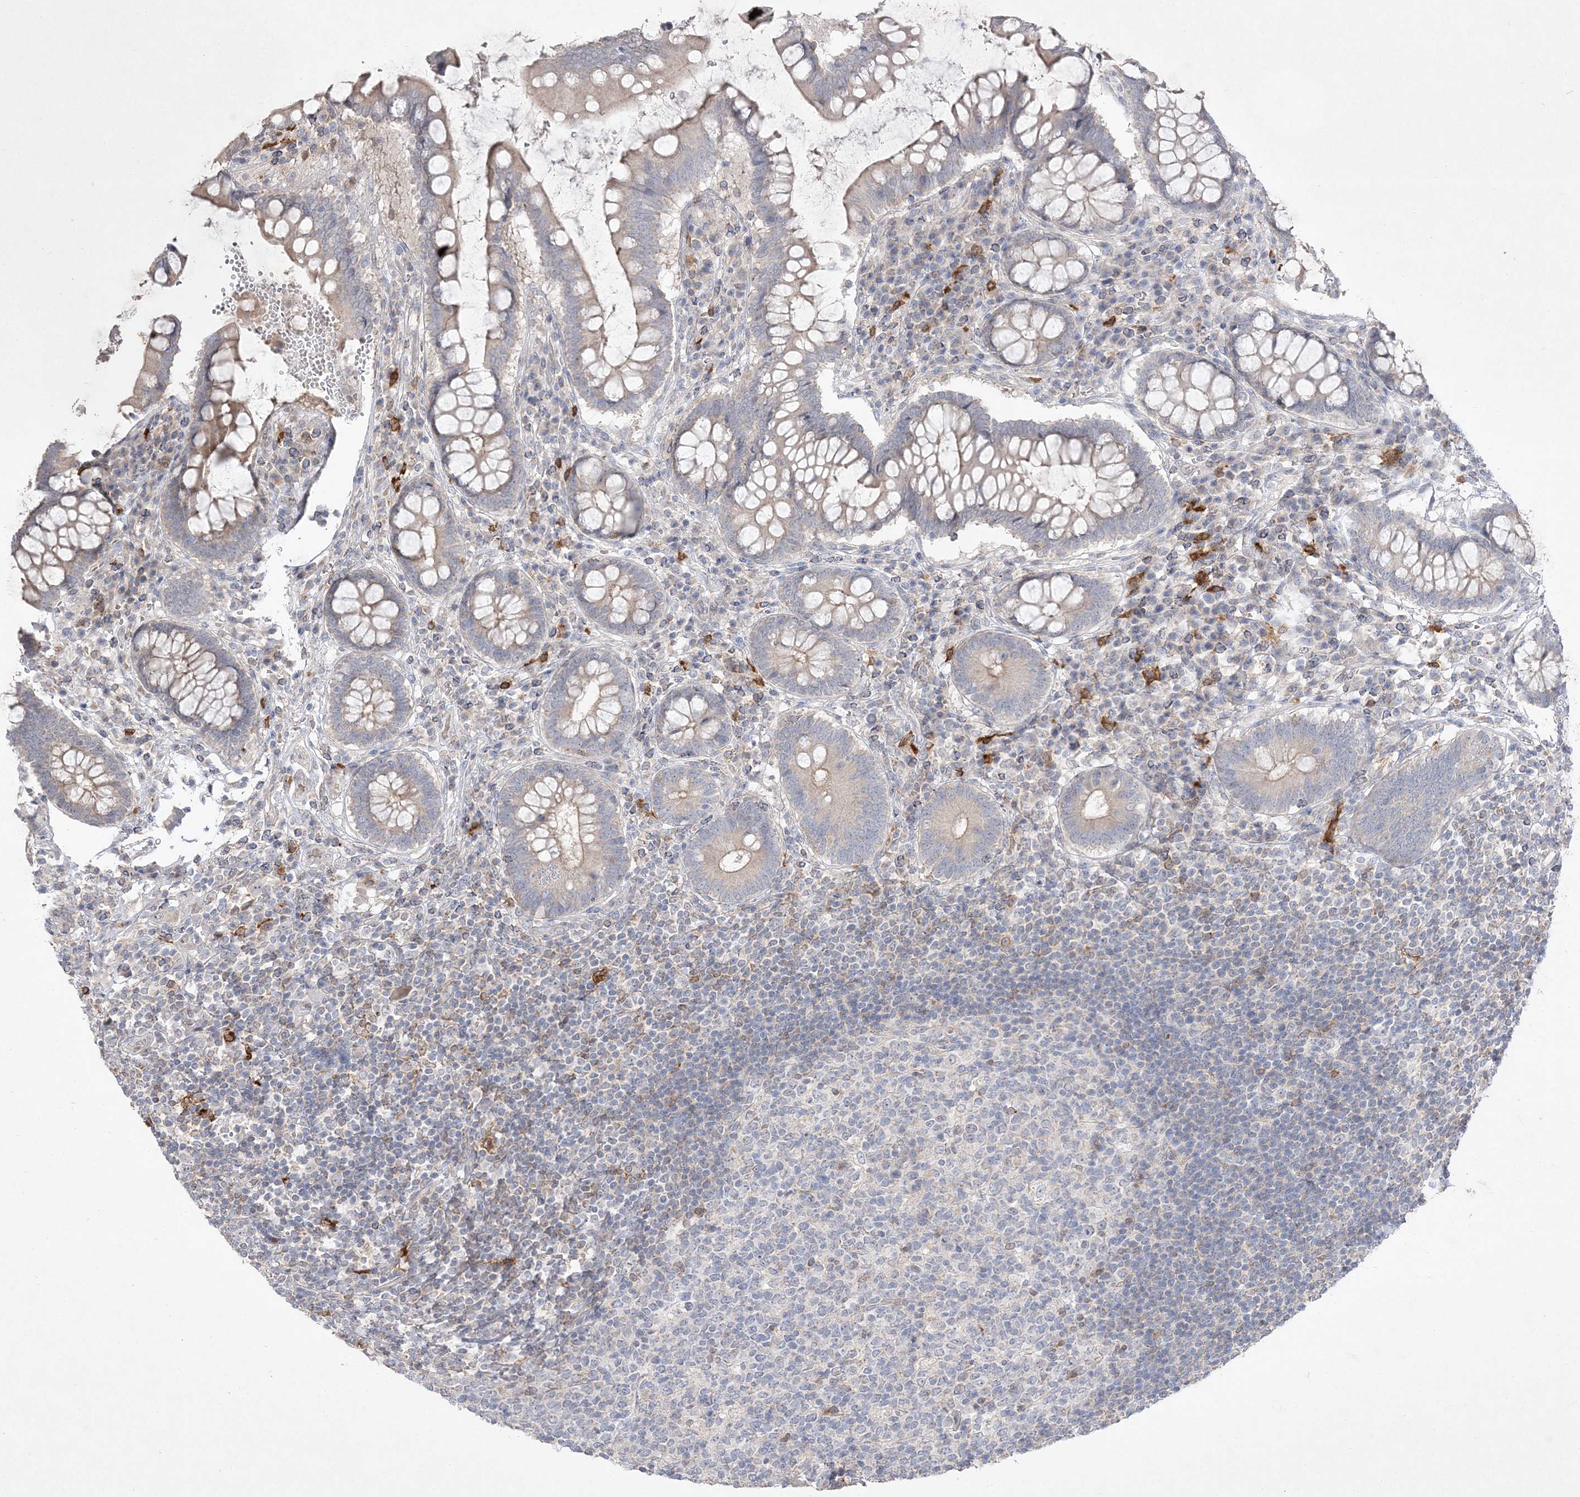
{"staining": {"intensity": "negative", "quantity": "none", "location": "none"}, "tissue": "colon", "cell_type": "Endothelial cells", "image_type": "normal", "snomed": [{"axis": "morphology", "description": "Normal tissue, NOS"}, {"axis": "topography", "description": "Colon"}], "caption": "This is an immunohistochemistry micrograph of normal human colon. There is no expression in endothelial cells.", "gene": "CLNK", "patient": {"sex": "female", "age": 79}}